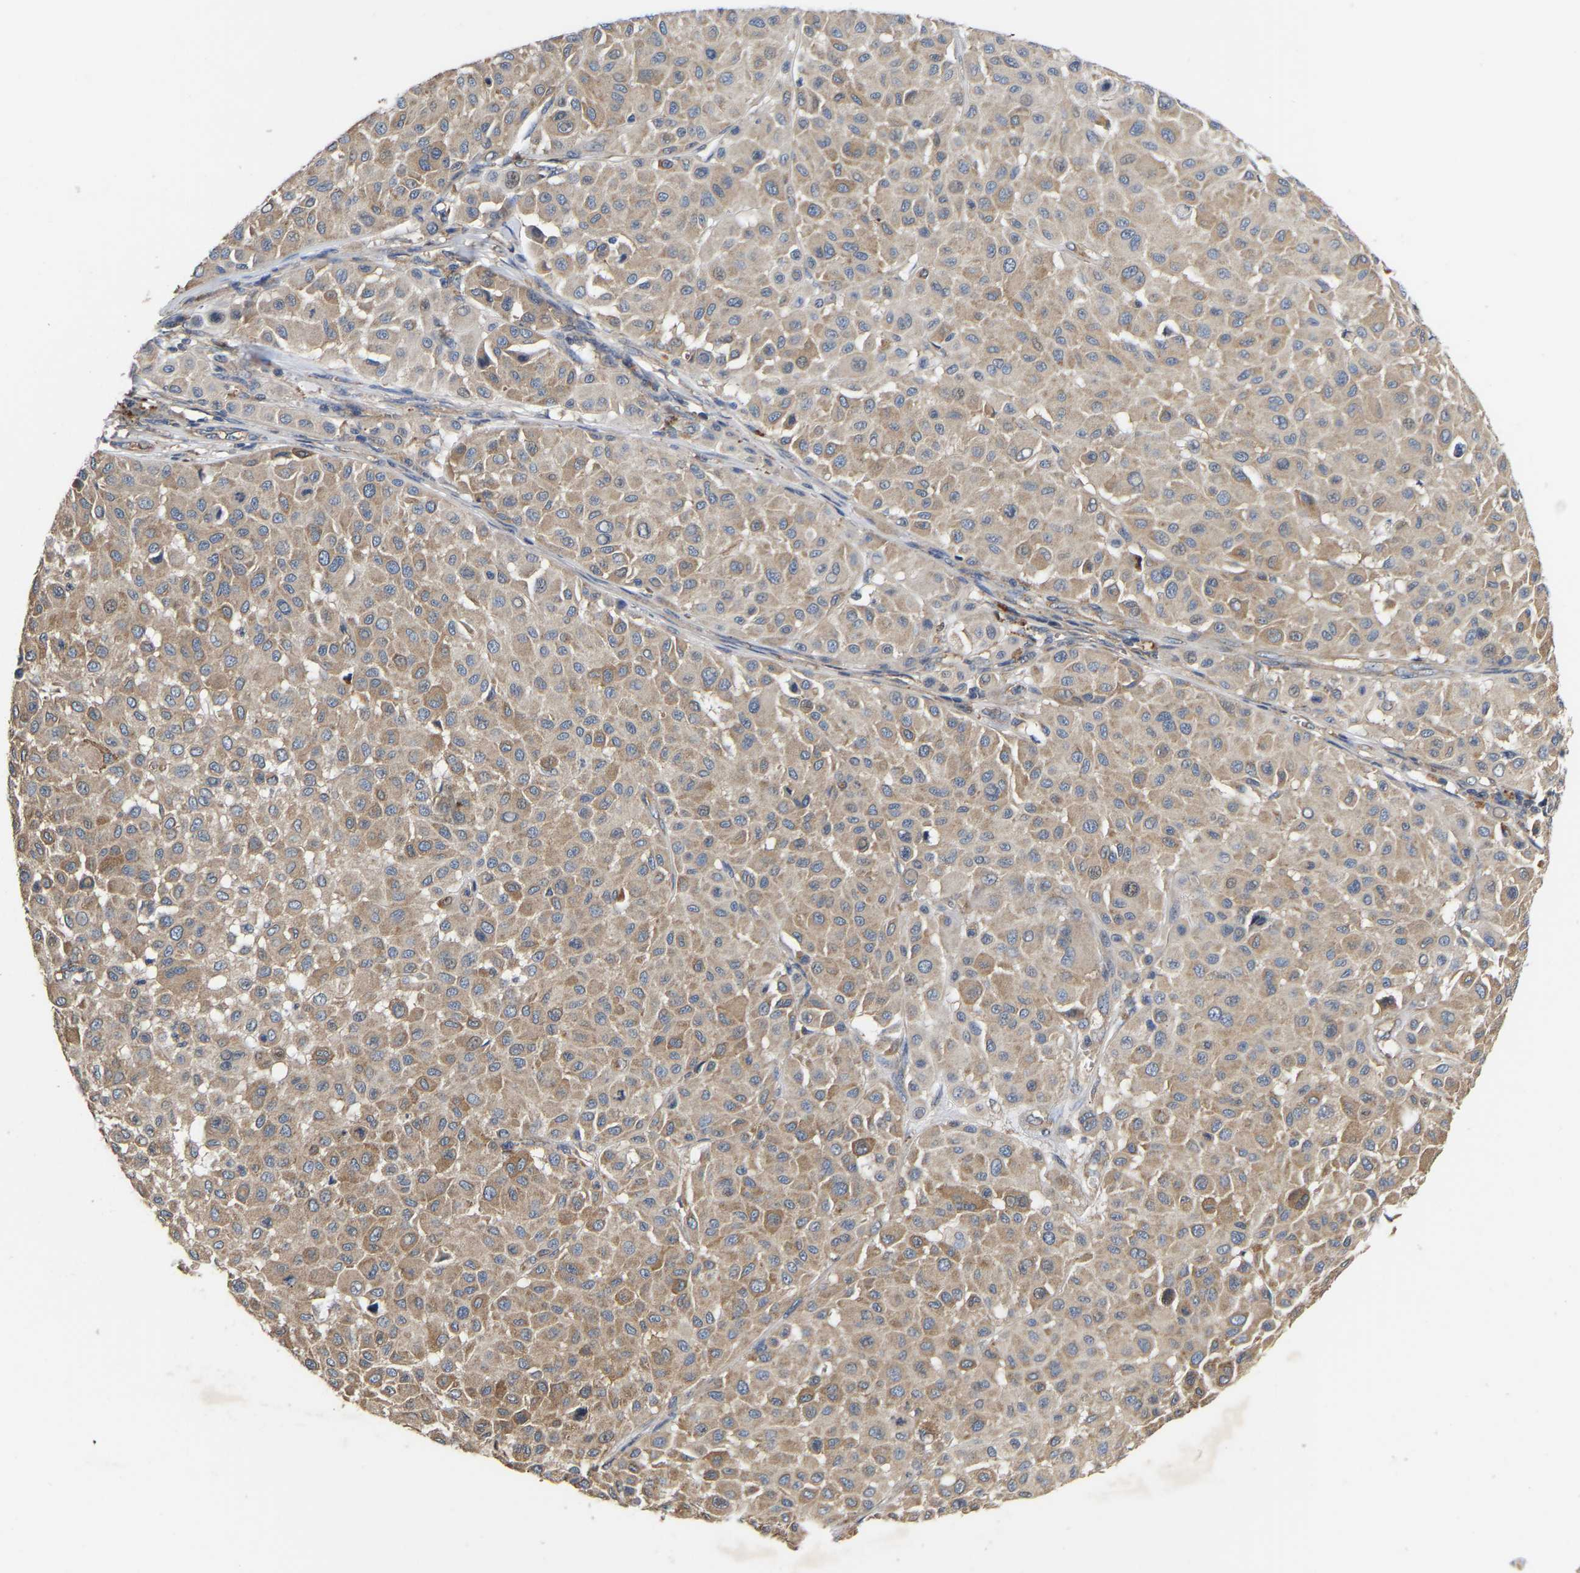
{"staining": {"intensity": "weak", "quantity": ">75%", "location": "cytoplasmic/membranous"}, "tissue": "melanoma", "cell_type": "Tumor cells", "image_type": "cancer", "snomed": [{"axis": "morphology", "description": "Malignant melanoma, Metastatic site"}, {"axis": "topography", "description": "Soft tissue"}], "caption": "Tumor cells exhibit low levels of weak cytoplasmic/membranous staining in about >75% of cells in melanoma.", "gene": "AIMP2", "patient": {"sex": "male", "age": 41}}